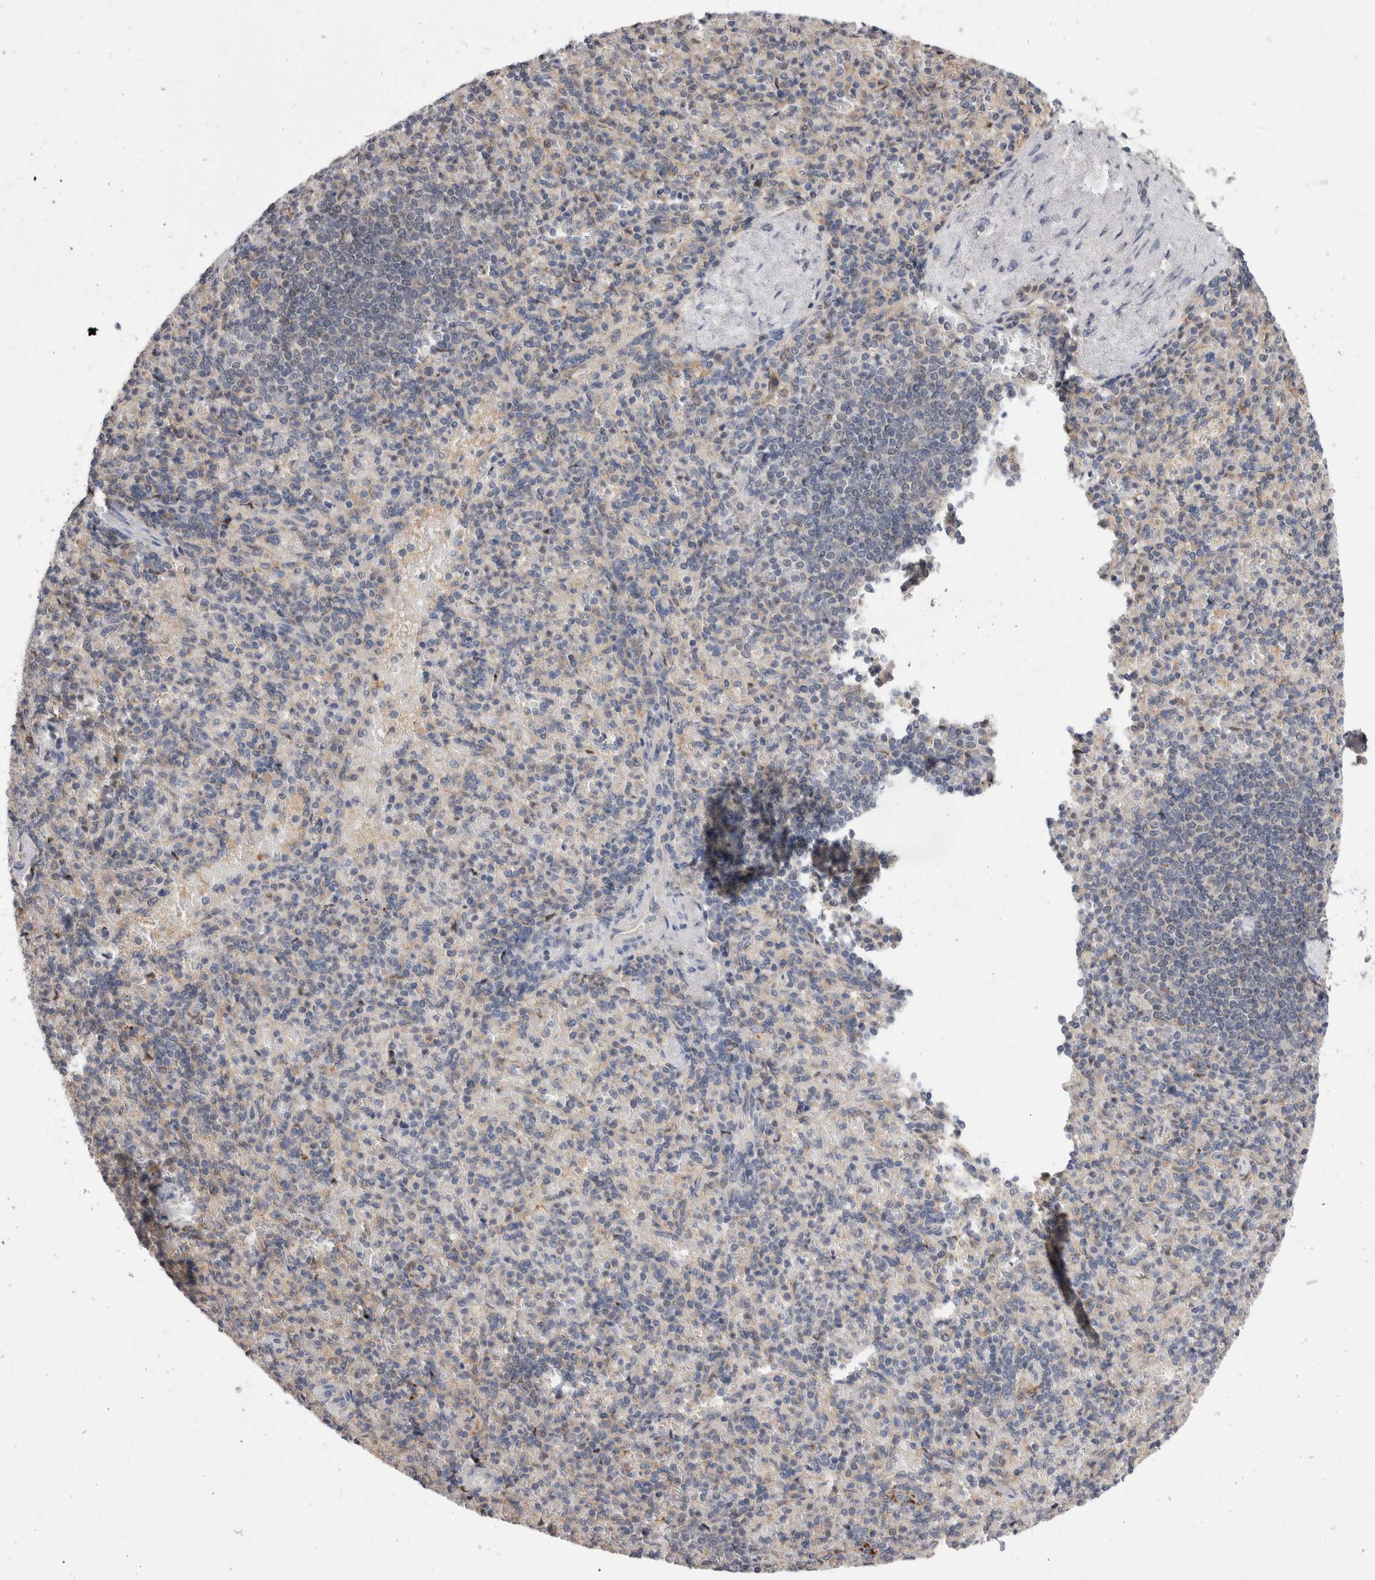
{"staining": {"intensity": "weak", "quantity": "<25%", "location": "cytoplasmic/membranous"}, "tissue": "spleen", "cell_type": "Cells in red pulp", "image_type": "normal", "snomed": [{"axis": "morphology", "description": "Normal tissue, NOS"}, {"axis": "topography", "description": "Spleen"}], "caption": "Histopathology image shows no significant protein expression in cells in red pulp of unremarkable spleen. Nuclei are stained in blue.", "gene": "MRPL37", "patient": {"sex": "female", "age": 74}}